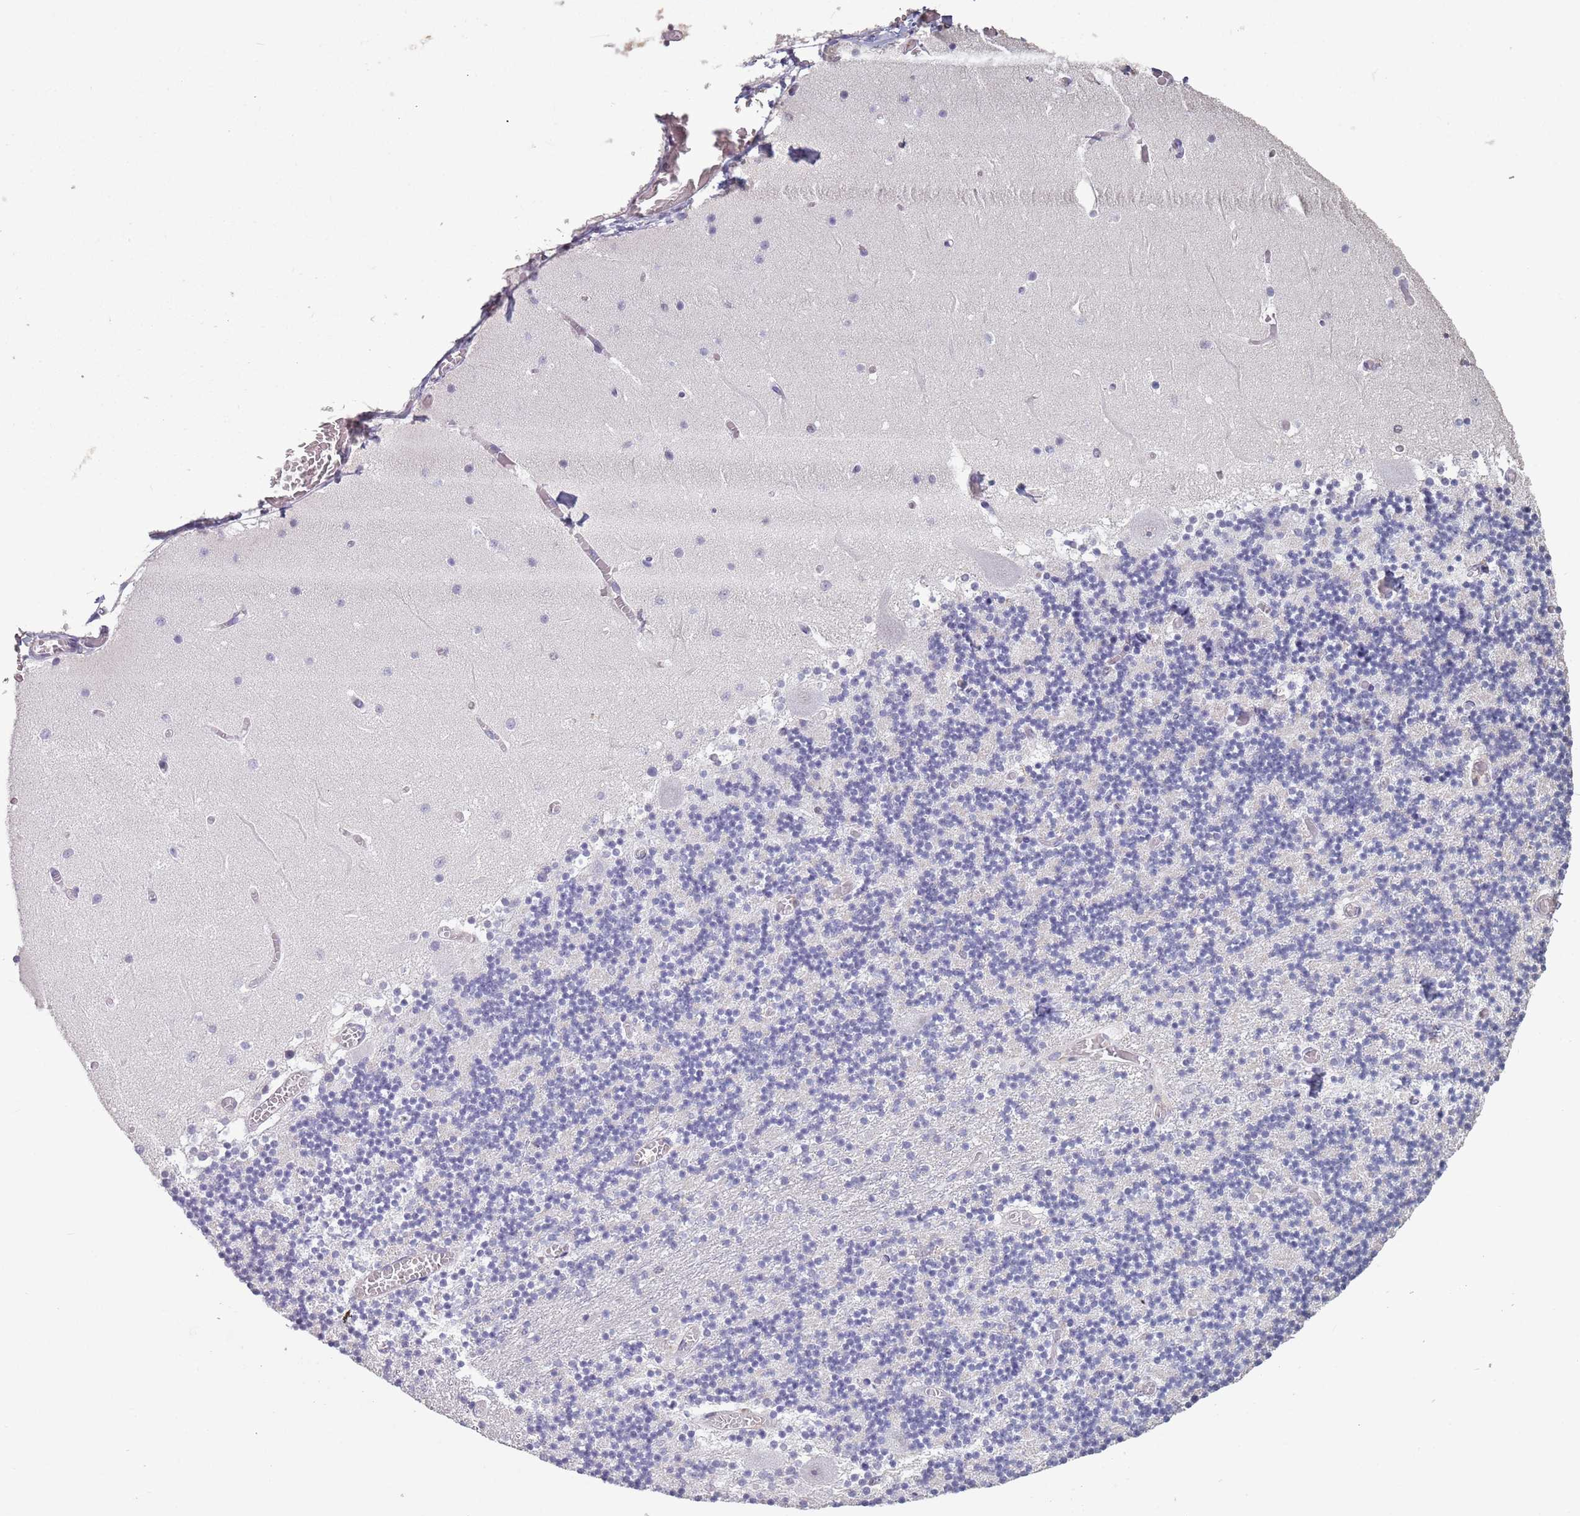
{"staining": {"intensity": "negative", "quantity": "none", "location": "none"}, "tissue": "cerebellum", "cell_type": "Cells in granular layer", "image_type": "normal", "snomed": [{"axis": "morphology", "description": "Normal tissue, NOS"}, {"axis": "topography", "description": "Cerebellum"}], "caption": "This is a photomicrograph of IHC staining of normal cerebellum, which shows no positivity in cells in granular layer.", "gene": "SUN5", "patient": {"sex": "female", "age": 28}}